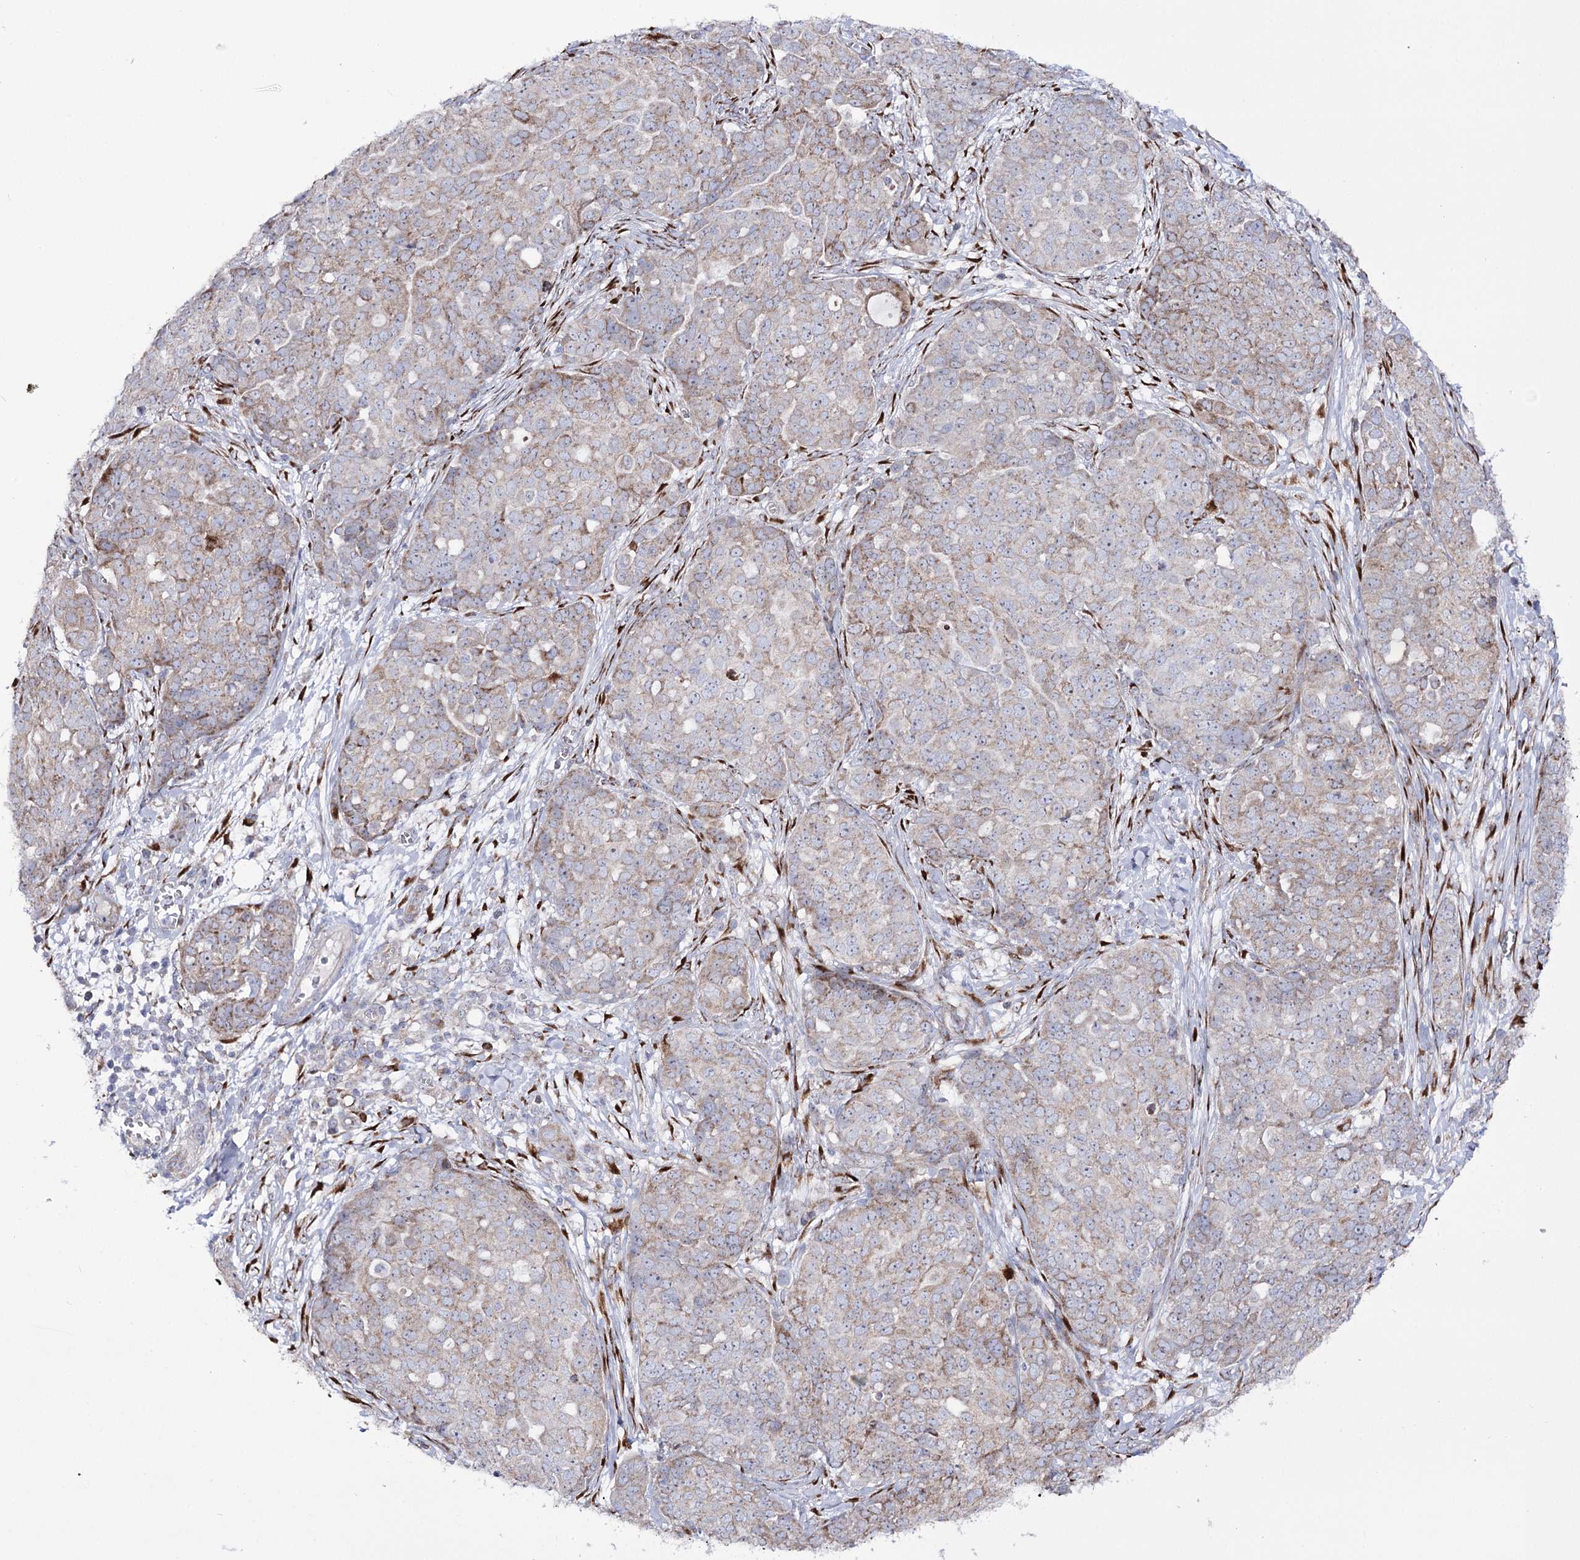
{"staining": {"intensity": "weak", "quantity": "<25%", "location": "cytoplasmic/membranous"}, "tissue": "ovarian cancer", "cell_type": "Tumor cells", "image_type": "cancer", "snomed": [{"axis": "morphology", "description": "Cystadenocarcinoma, serous, NOS"}, {"axis": "topography", "description": "Soft tissue"}, {"axis": "topography", "description": "Ovary"}], "caption": "An IHC photomicrograph of serous cystadenocarcinoma (ovarian) is shown. There is no staining in tumor cells of serous cystadenocarcinoma (ovarian).", "gene": "METTL5", "patient": {"sex": "female", "age": 57}}